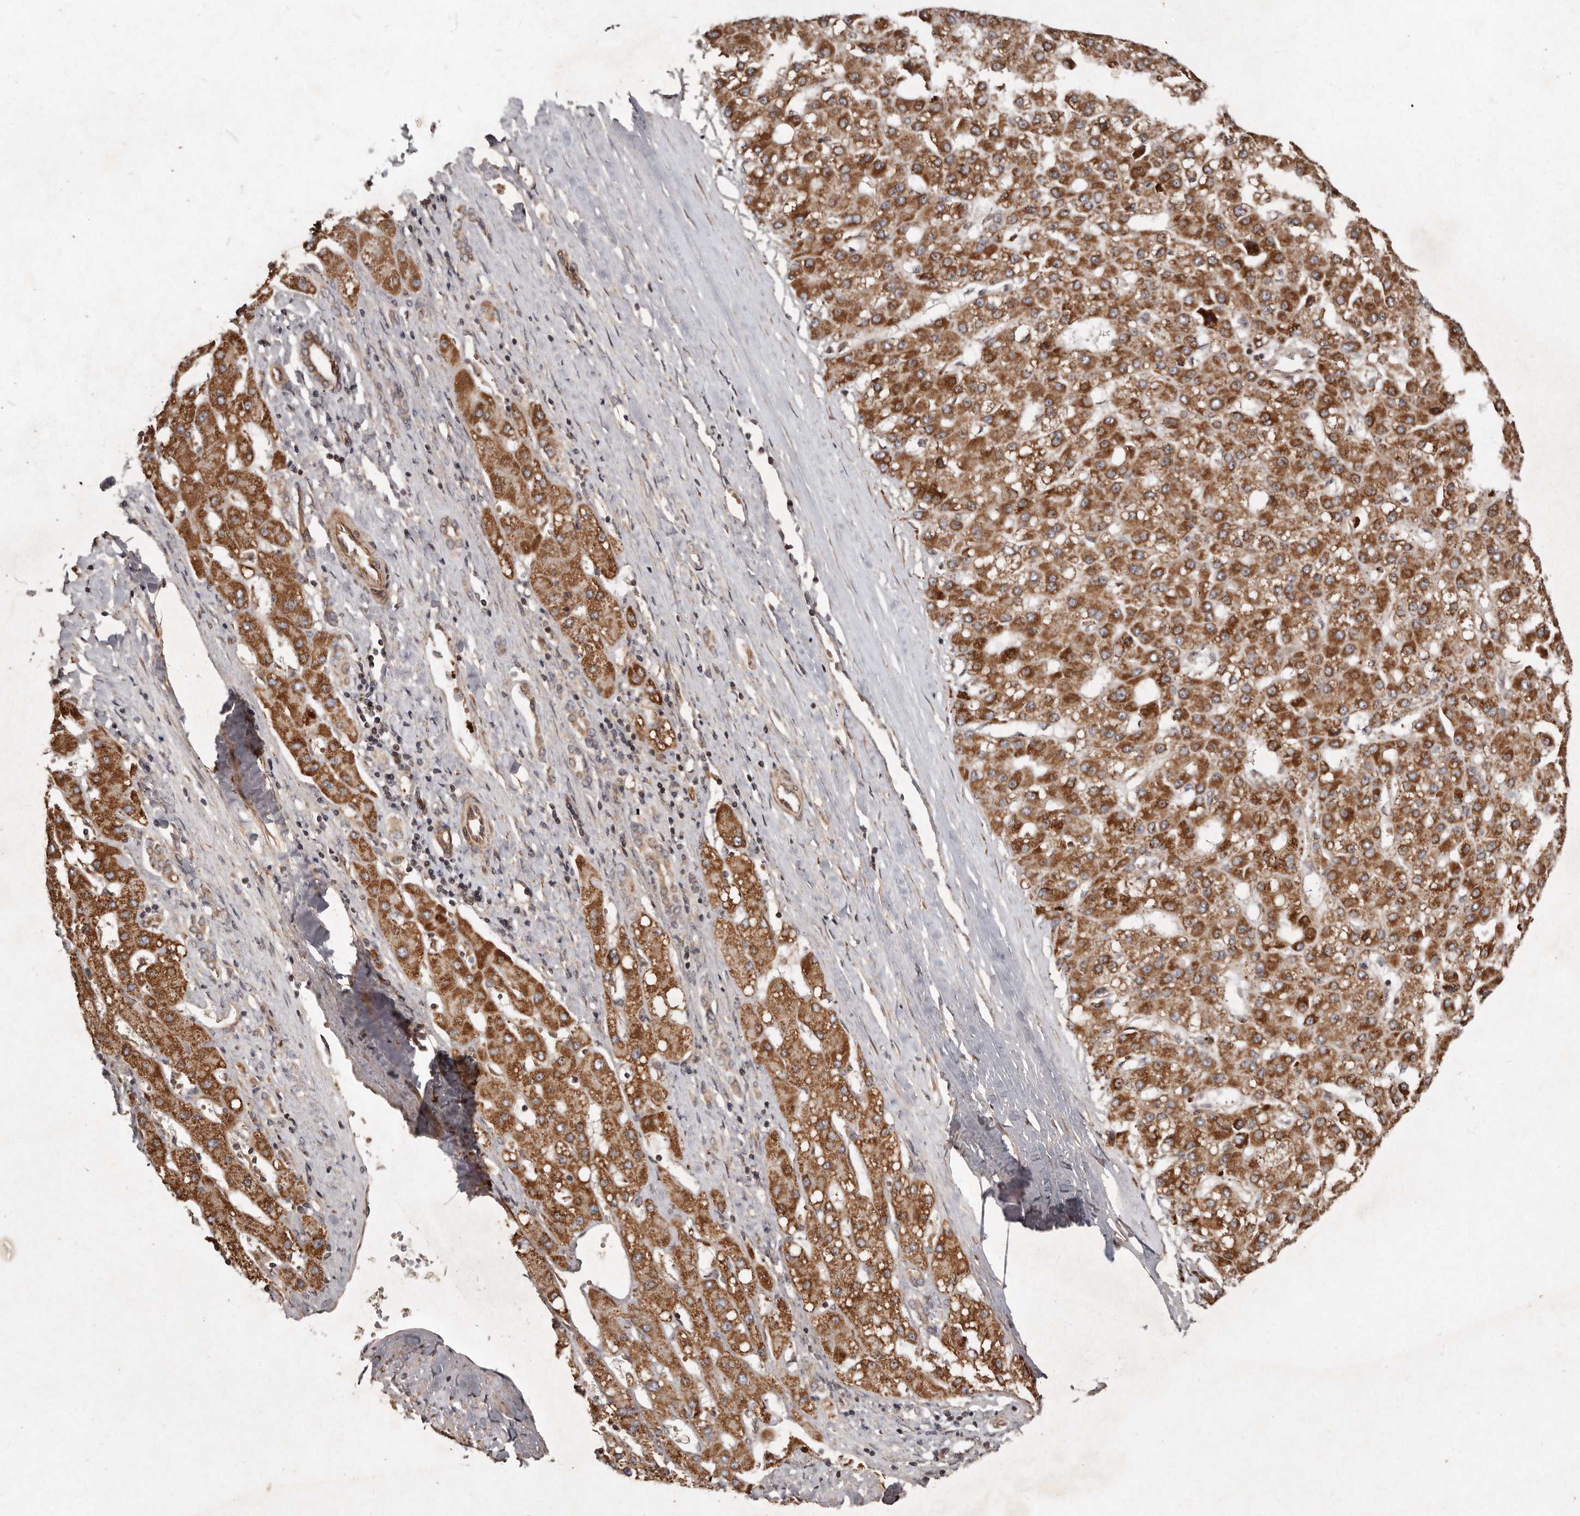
{"staining": {"intensity": "strong", "quantity": ">75%", "location": "cytoplasmic/membranous"}, "tissue": "liver cancer", "cell_type": "Tumor cells", "image_type": "cancer", "snomed": [{"axis": "morphology", "description": "Carcinoma, Hepatocellular, NOS"}, {"axis": "topography", "description": "Liver"}], "caption": "Protein staining reveals strong cytoplasmic/membranous positivity in approximately >75% of tumor cells in liver hepatocellular carcinoma.", "gene": "SEMA3A", "patient": {"sex": "male", "age": 67}}